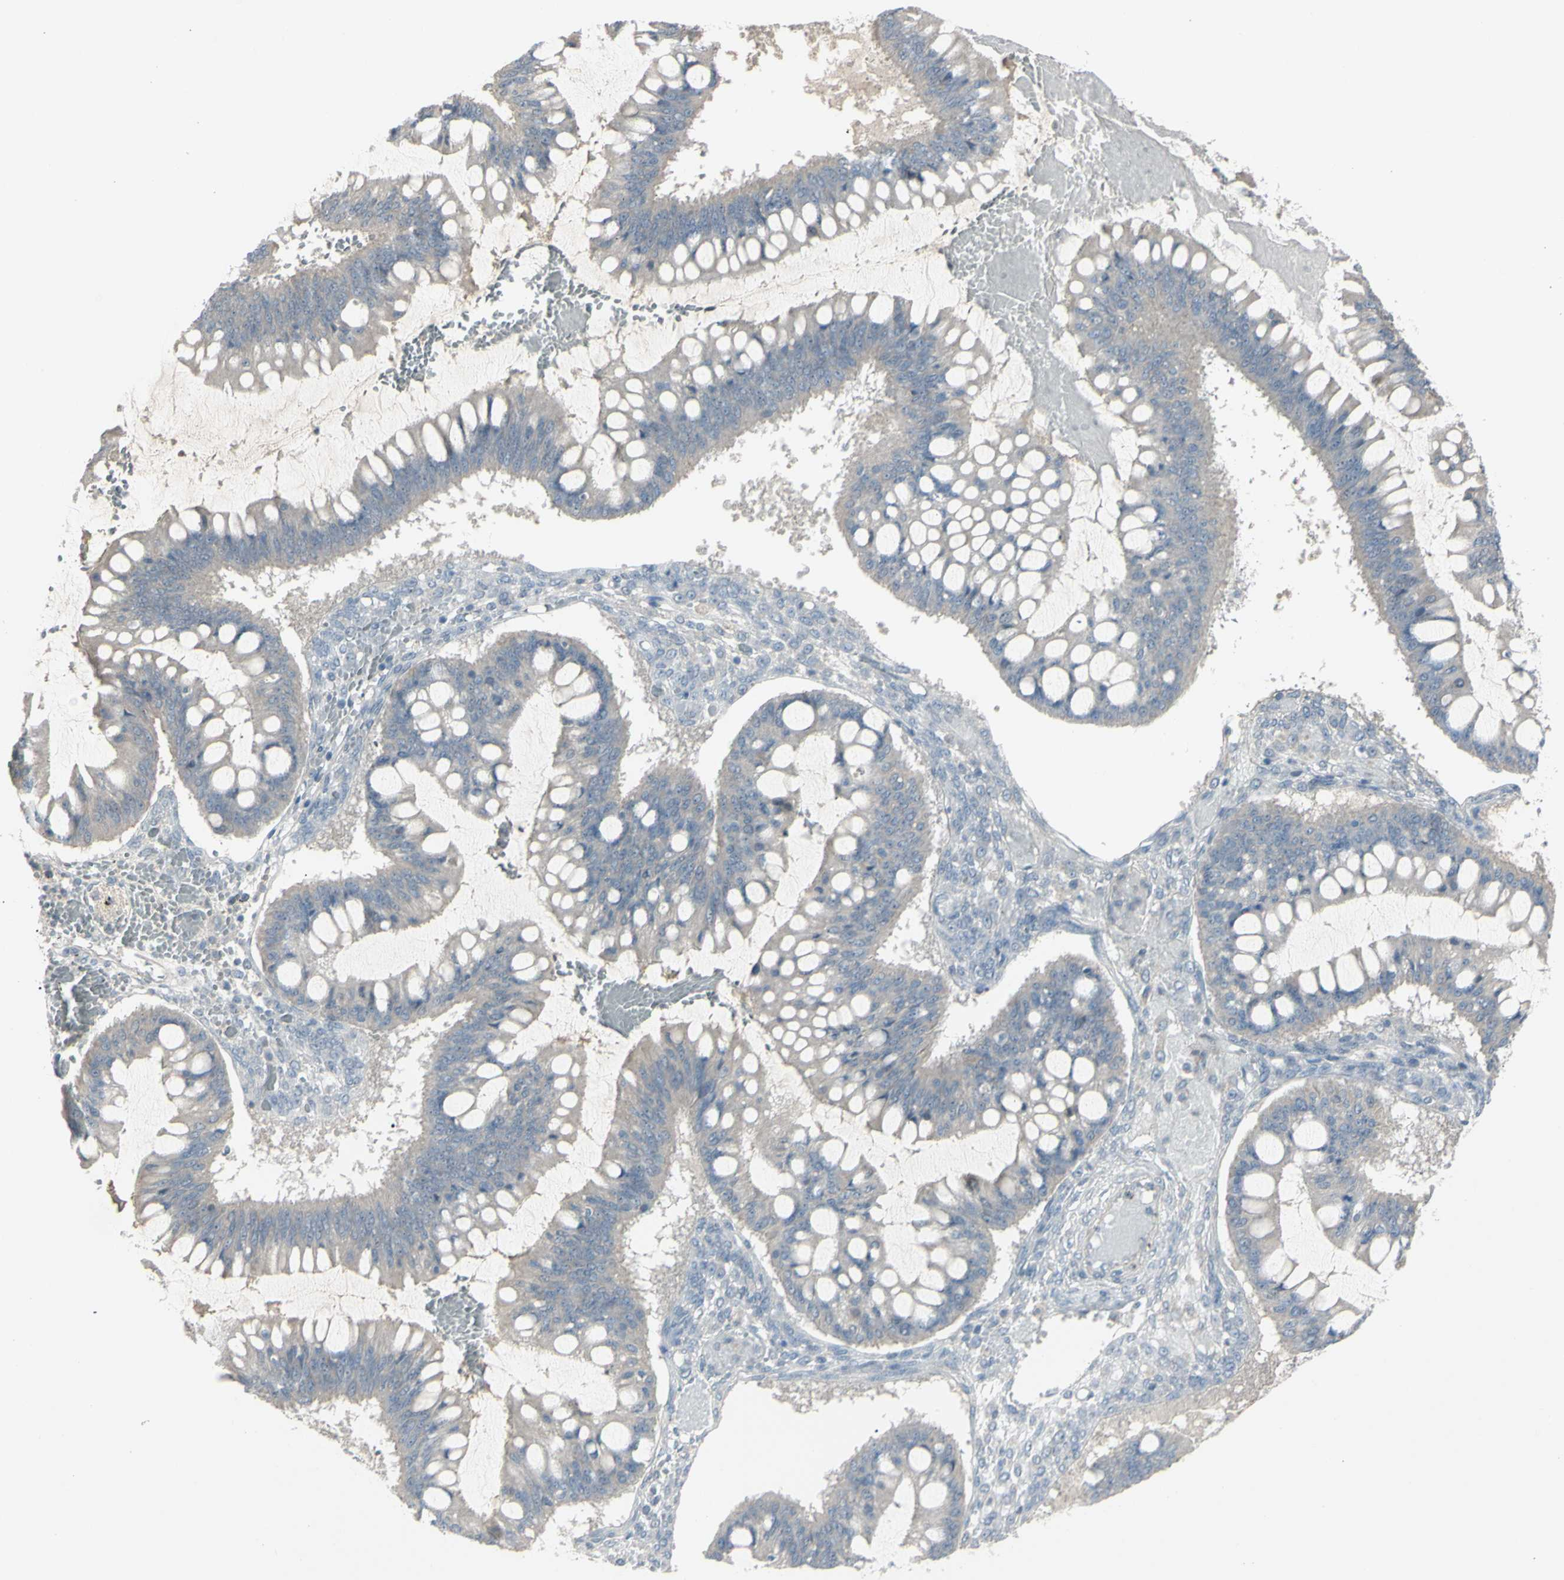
{"staining": {"intensity": "weak", "quantity": ">75%", "location": "cytoplasmic/membranous"}, "tissue": "ovarian cancer", "cell_type": "Tumor cells", "image_type": "cancer", "snomed": [{"axis": "morphology", "description": "Cystadenocarcinoma, mucinous, NOS"}, {"axis": "topography", "description": "Ovary"}], "caption": "The photomicrograph shows a brown stain indicating the presence of a protein in the cytoplasmic/membranous of tumor cells in ovarian cancer (mucinous cystadenocarcinoma). Using DAB (brown) and hematoxylin (blue) stains, captured at high magnification using brightfield microscopy.", "gene": "PIAS4", "patient": {"sex": "female", "age": 73}}